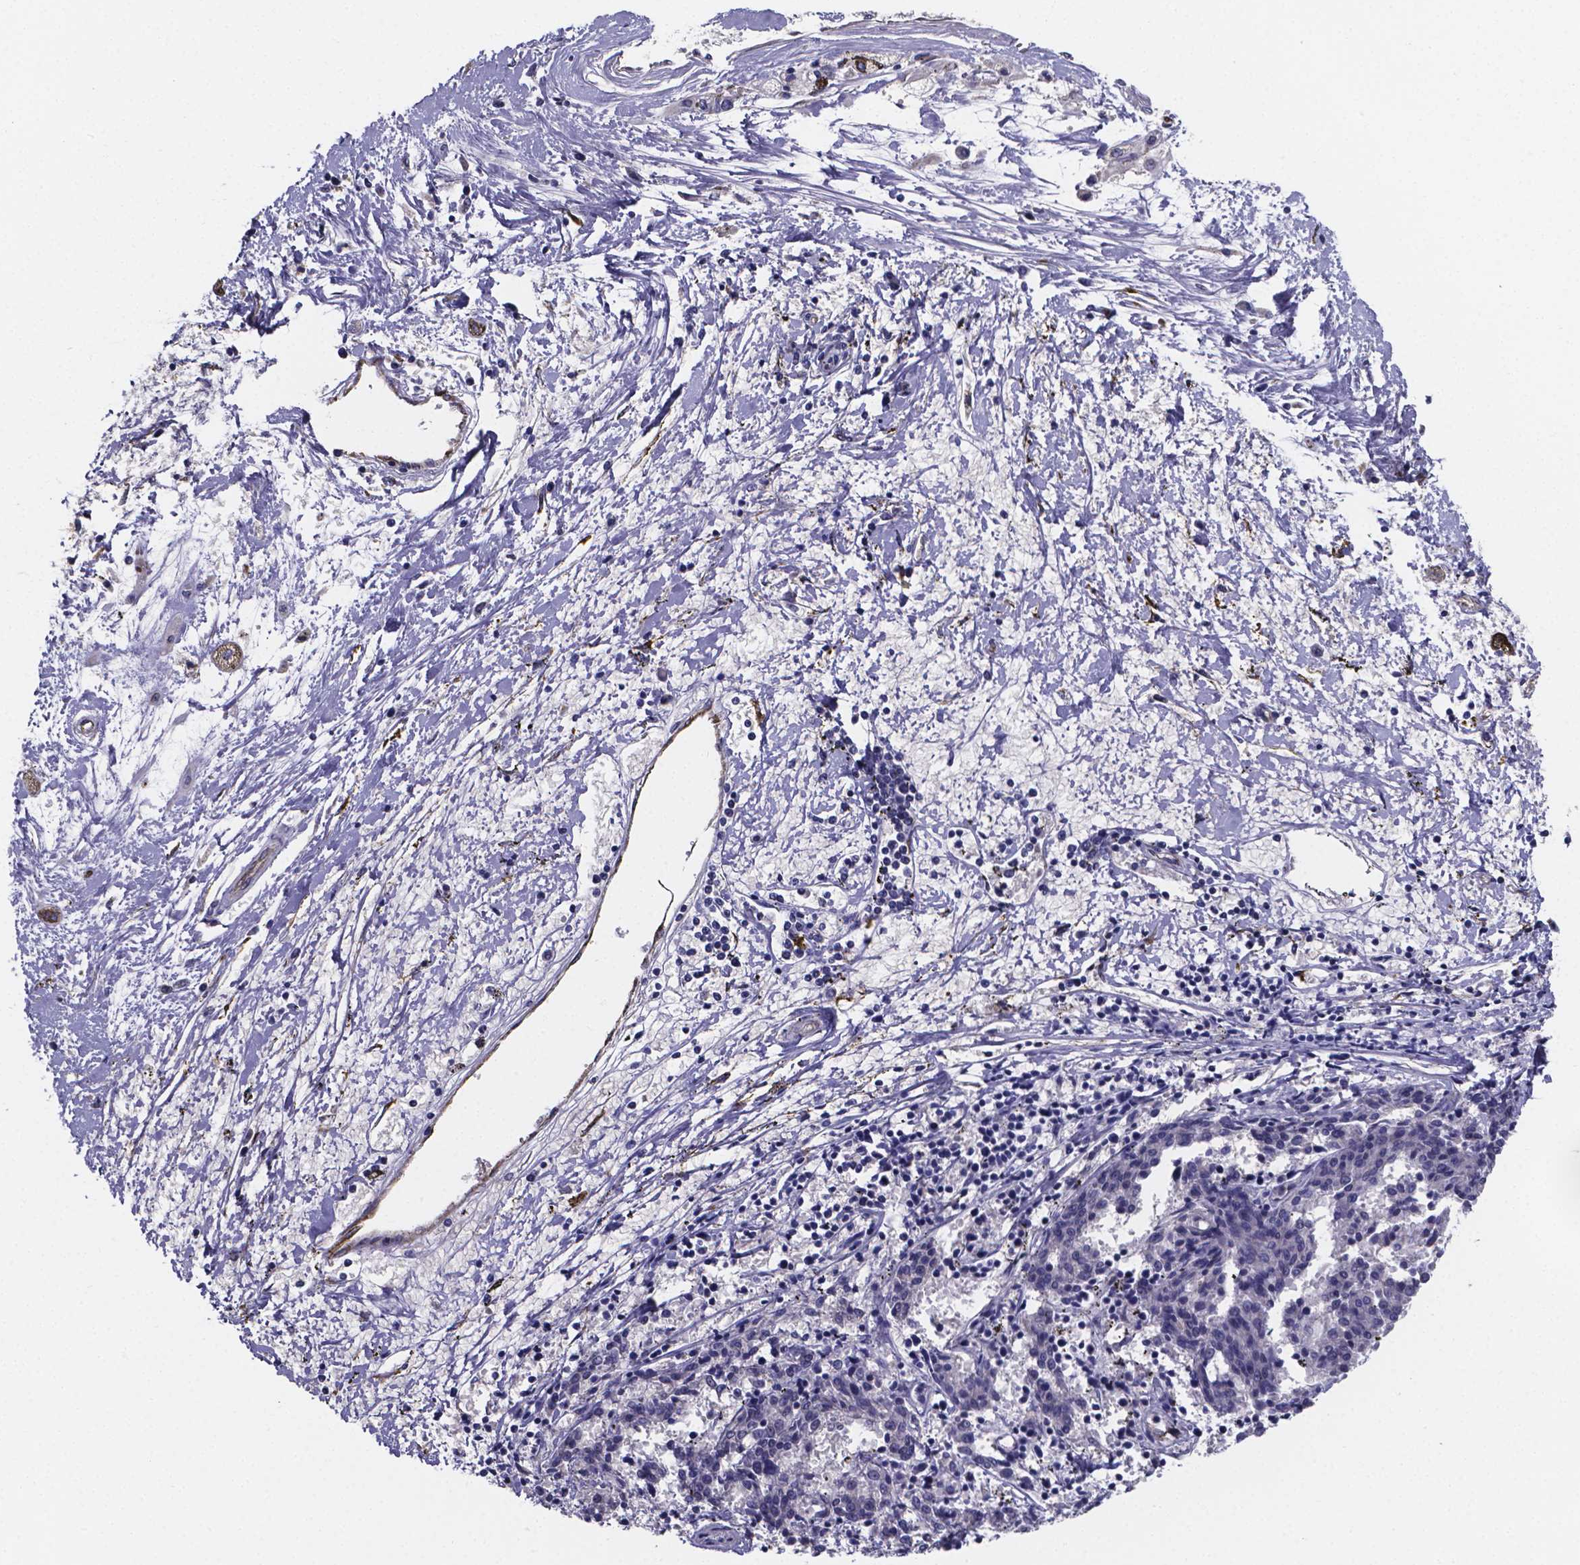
{"staining": {"intensity": "negative", "quantity": "none", "location": "none"}, "tissue": "melanoma", "cell_type": "Tumor cells", "image_type": "cancer", "snomed": [{"axis": "morphology", "description": "Malignant melanoma, NOS"}, {"axis": "topography", "description": "Skin"}], "caption": "A micrograph of malignant melanoma stained for a protein displays no brown staining in tumor cells.", "gene": "SFRP4", "patient": {"sex": "female", "age": 72}}